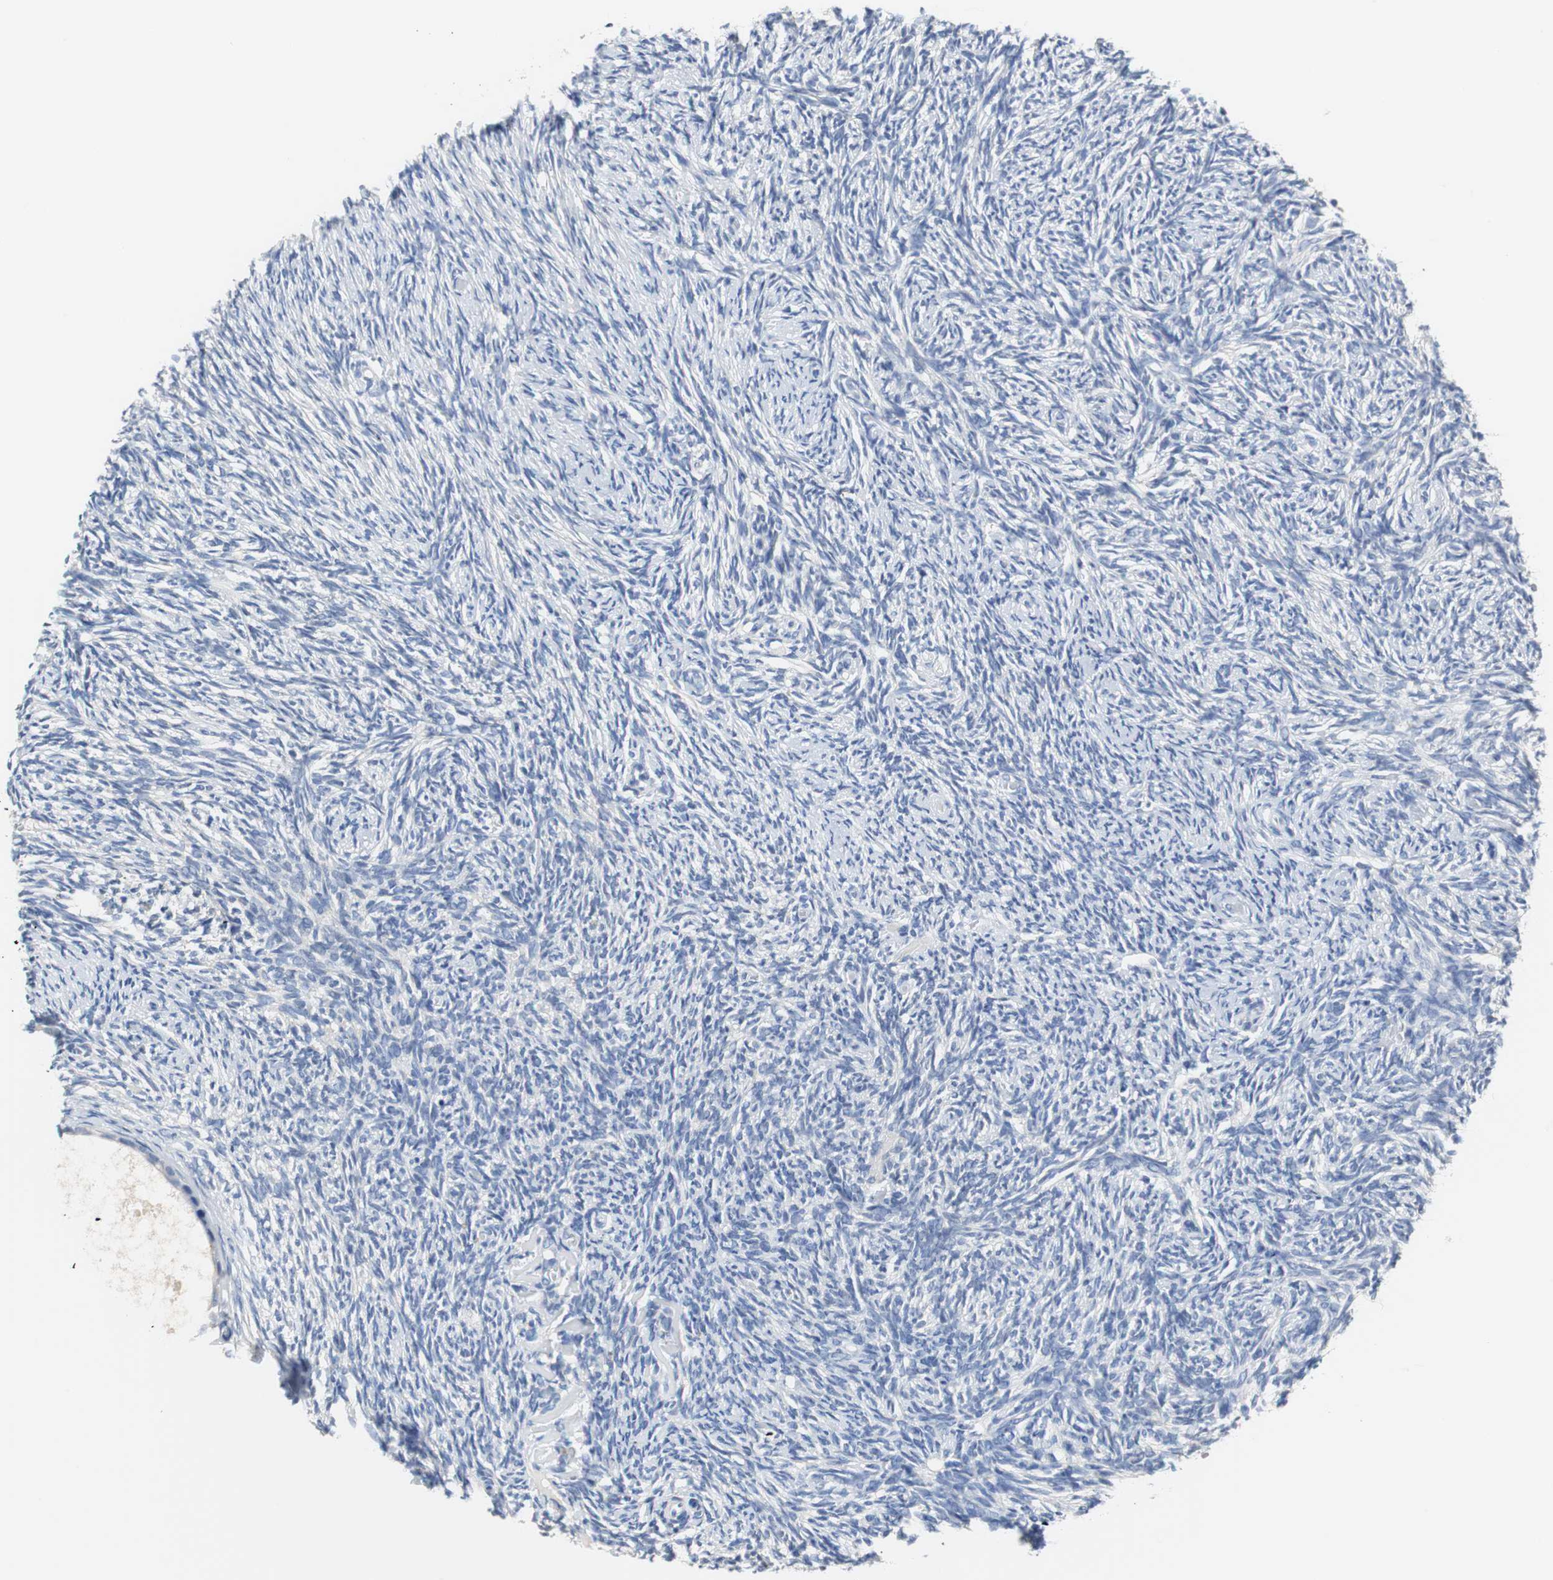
{"staining": {"intensity": "negative", "quantity": "none", "location": "none"}, "tissue": "ovary", "cell_type": "Ovarian stroma cells", "image_type": "normal", "snomed": [{"axis": "morphology", "description": "Normal tissue, NOS"}, {"axis": "topography", "description": "Ovary"}], "caption": "The immunohistochemistry histopathology image has no significant staining in ovarian stroma cells of ovary.", "gene": "PCK1", "patient": {"sex": "female", "age": 60}}